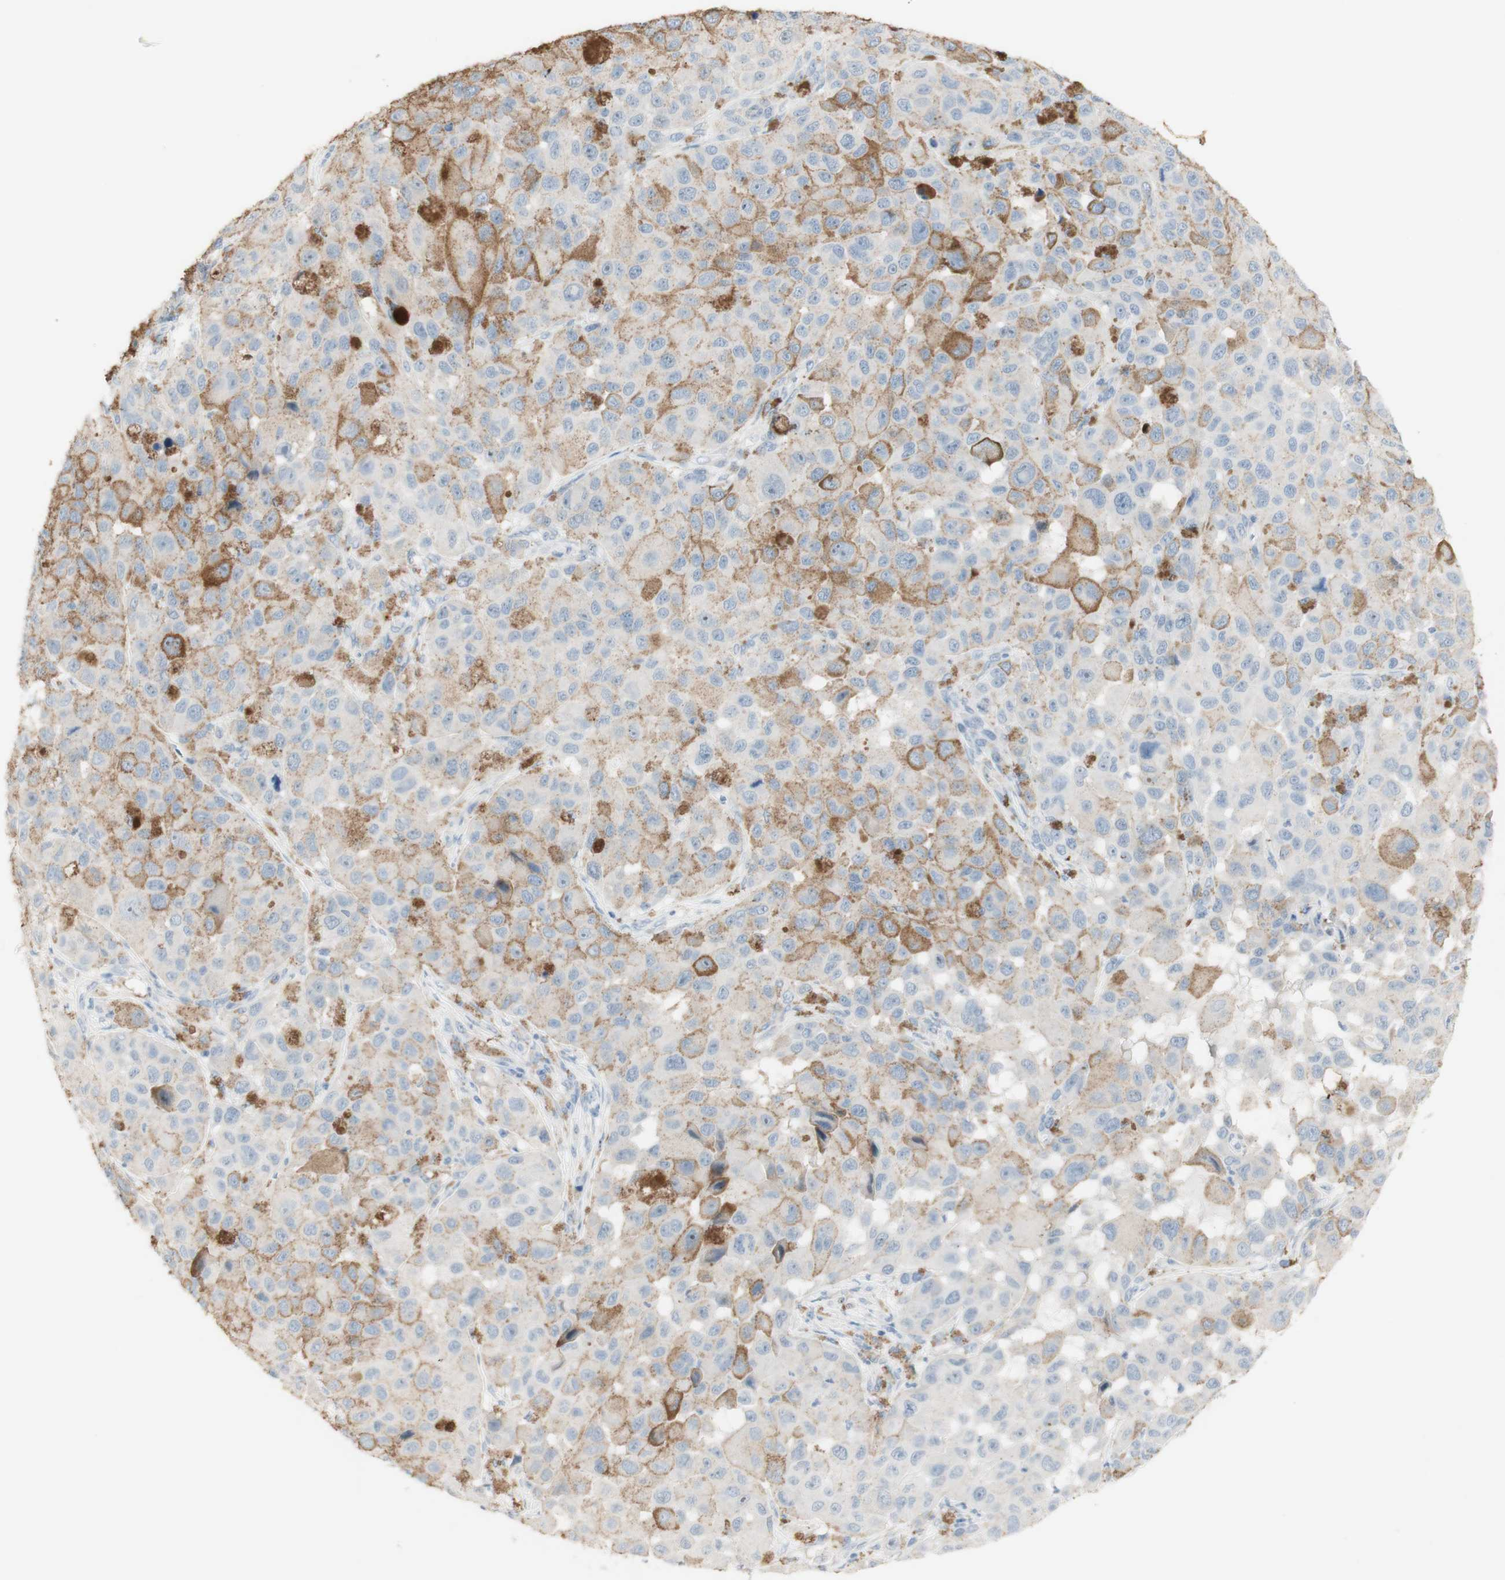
{"staining": {"intensity": "negative", "quantity": "none", "location": "none"}, "tissue": "melanoma", "cell_type": "Tumor cells", "image_type": "cancer", "snomed": [{"axis": "morphology", "description": "Malignant melanoma, NOS"}, {"axis": "topography", "description": "Skin"}], "caption": "The immunohistochemistry histopathology image has no significant staining in tumor cells of malignant melanoma tissue. (DAB immunohistochemistry, high magnification).", "gene": "ART3", "patient": {"sex": "male", "age": 96}}